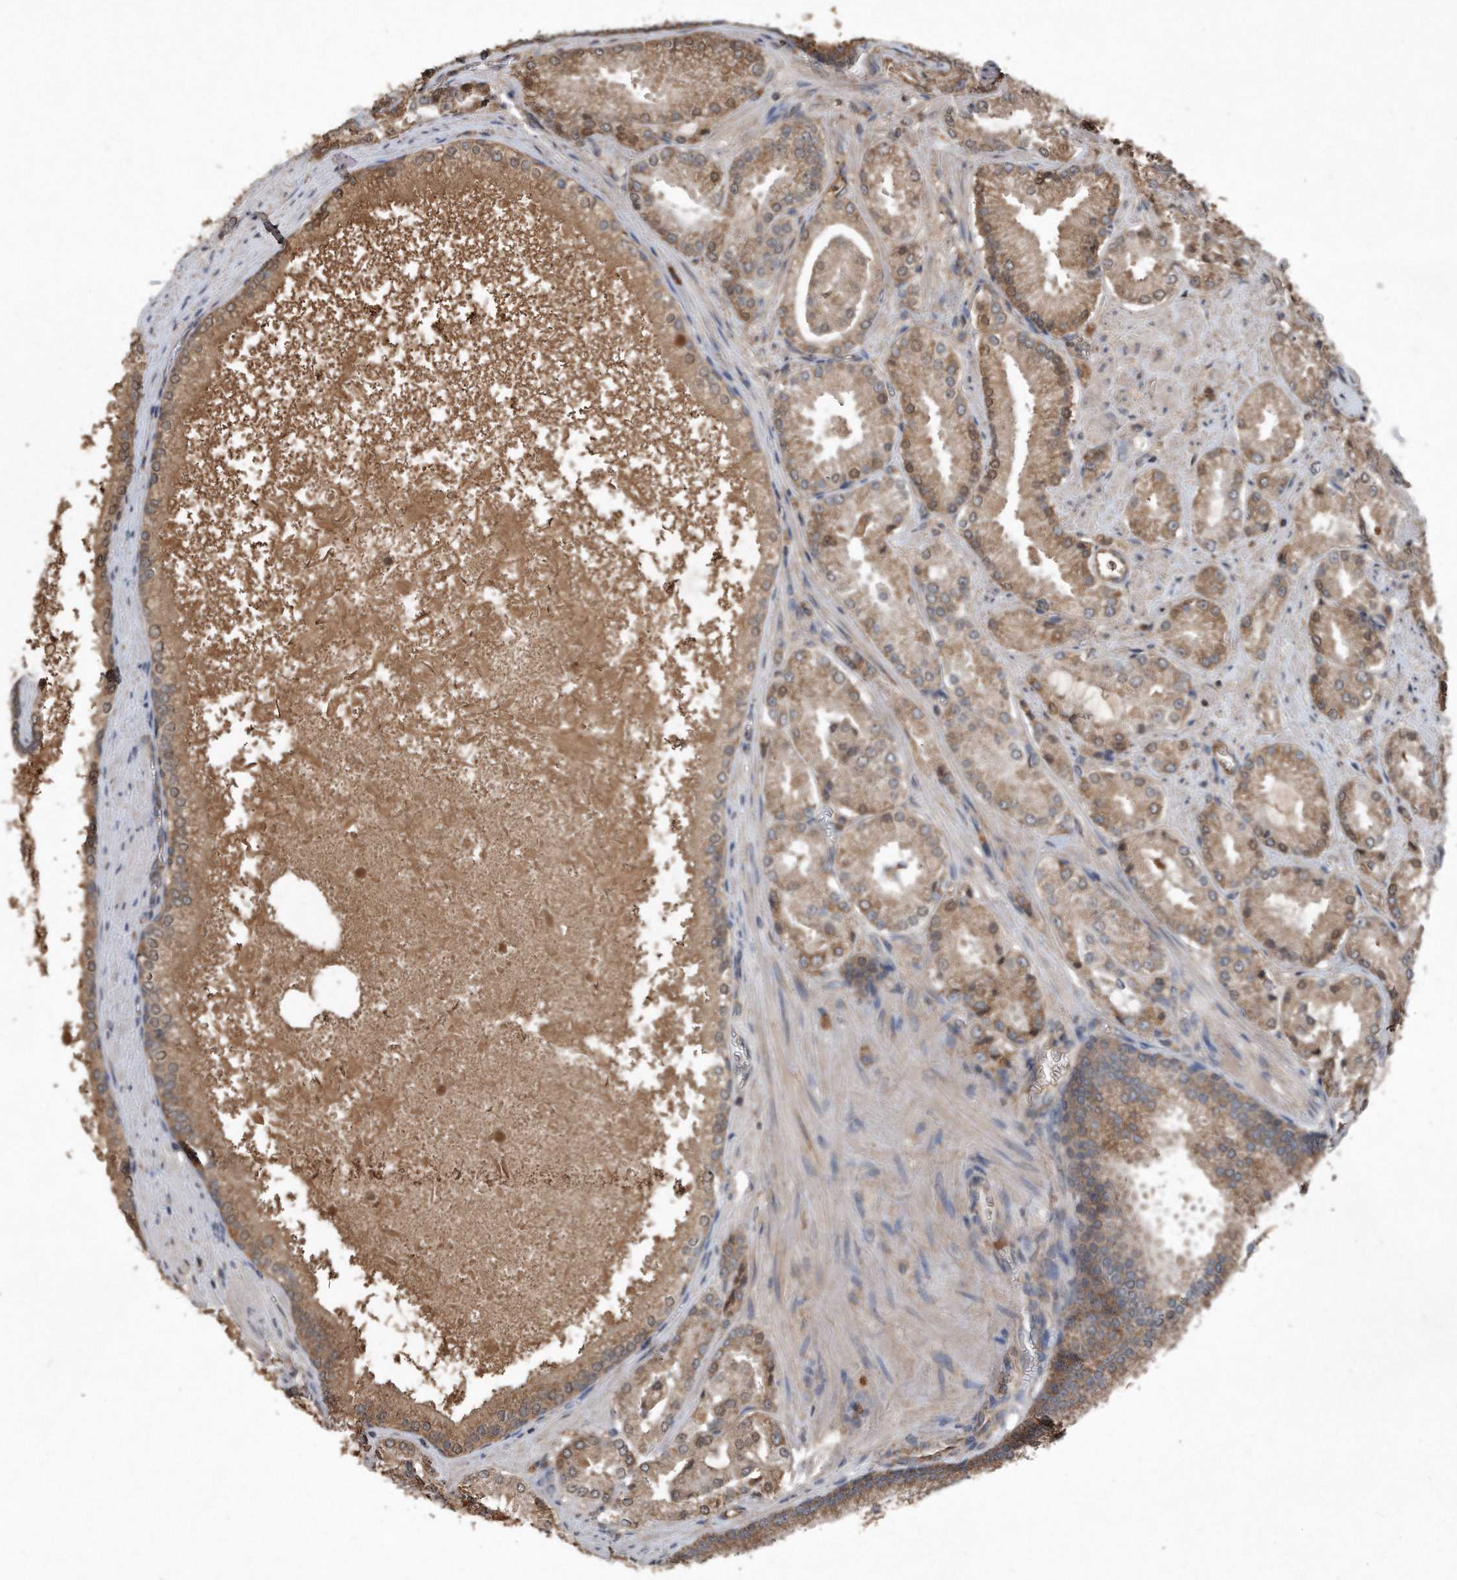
{"staining": {"intensity": "moderate", "quantity": ">75%", "location": "cytoplasmic/membranous"}, "tissue": "prostate cancer", "cell_type": "Tumor cells", "image_type": "cancer", "snomed": [{"axis": "morphology", "description": "Adenocarcinoma, High grade"}, {"axis": "topography", "description": "Prostate"}], "caption": "A brown stain highlights moderate cytoplasmic/membranous expression of a protein in high-grade adenocarcinoma (prostate) tumor cells. (Stains: DAB in brown, nuclei in blue, Microscopy: brightfield microscopy at high magnification).", "gene": "SDHA", "patient": {"sex": "male", "age": 73}}